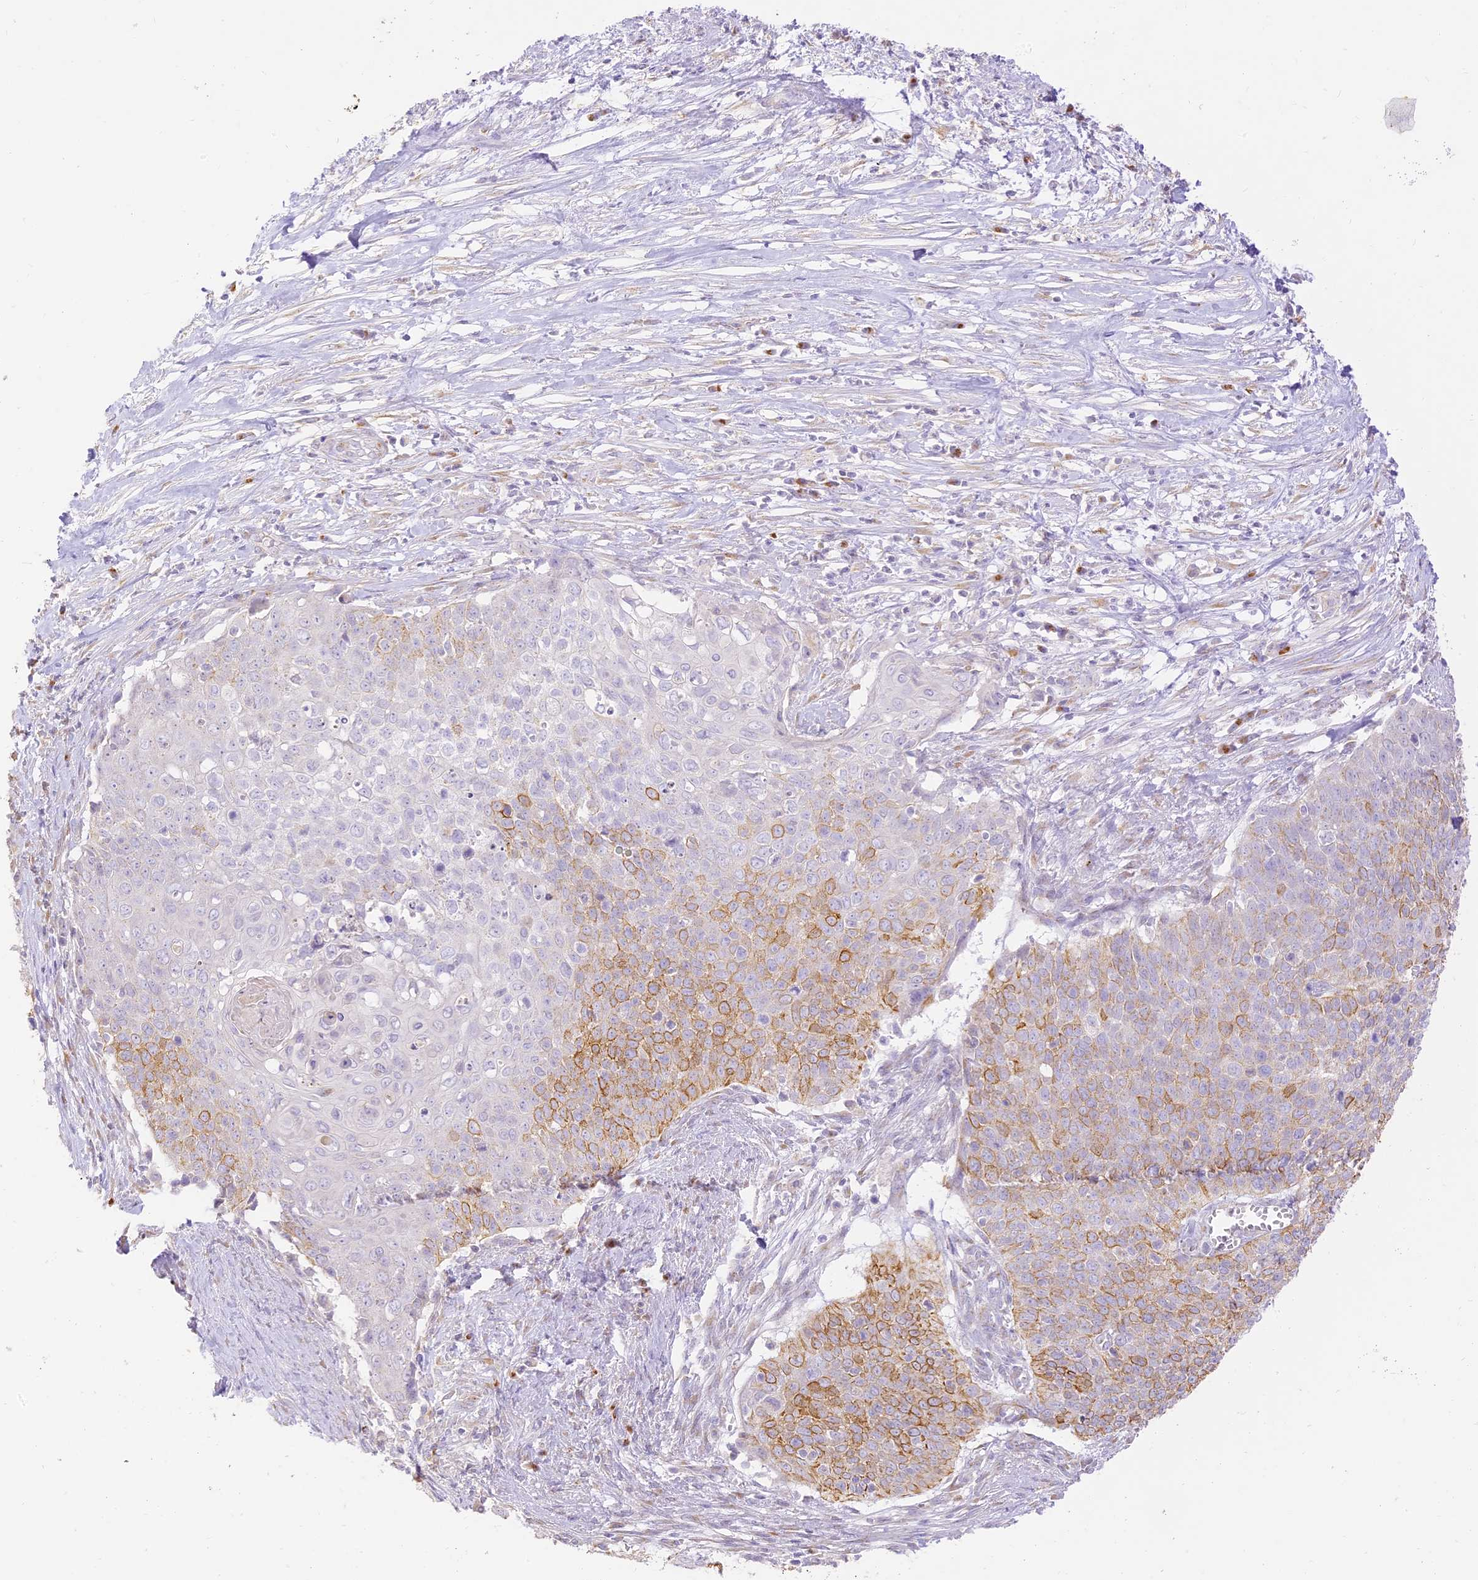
{"staining": {"intensity": "moderate", "quantity": "25%-75%", "location": "cytoplasmic/membranous"}, "tissue": "cervical cancer", "cell_type": "Tumor cells", "image_type": "cancer", "snomed": [{"axis": "morphology", "description": "Squamous cell carcinoma, NOS"}, {"axis": "topography", "description": "Cervix"}], "caption": "Immunohistochemistry (IHC) image of human squamous cell carcinoma (cervical) stained for a protein (brown), which shows medium levels of moderate cytoplasmic/membranous positivity in about 25%-75% of tumor cells.", "gene": "SEC13", "patient": {"sex": "female", "age": 39}}